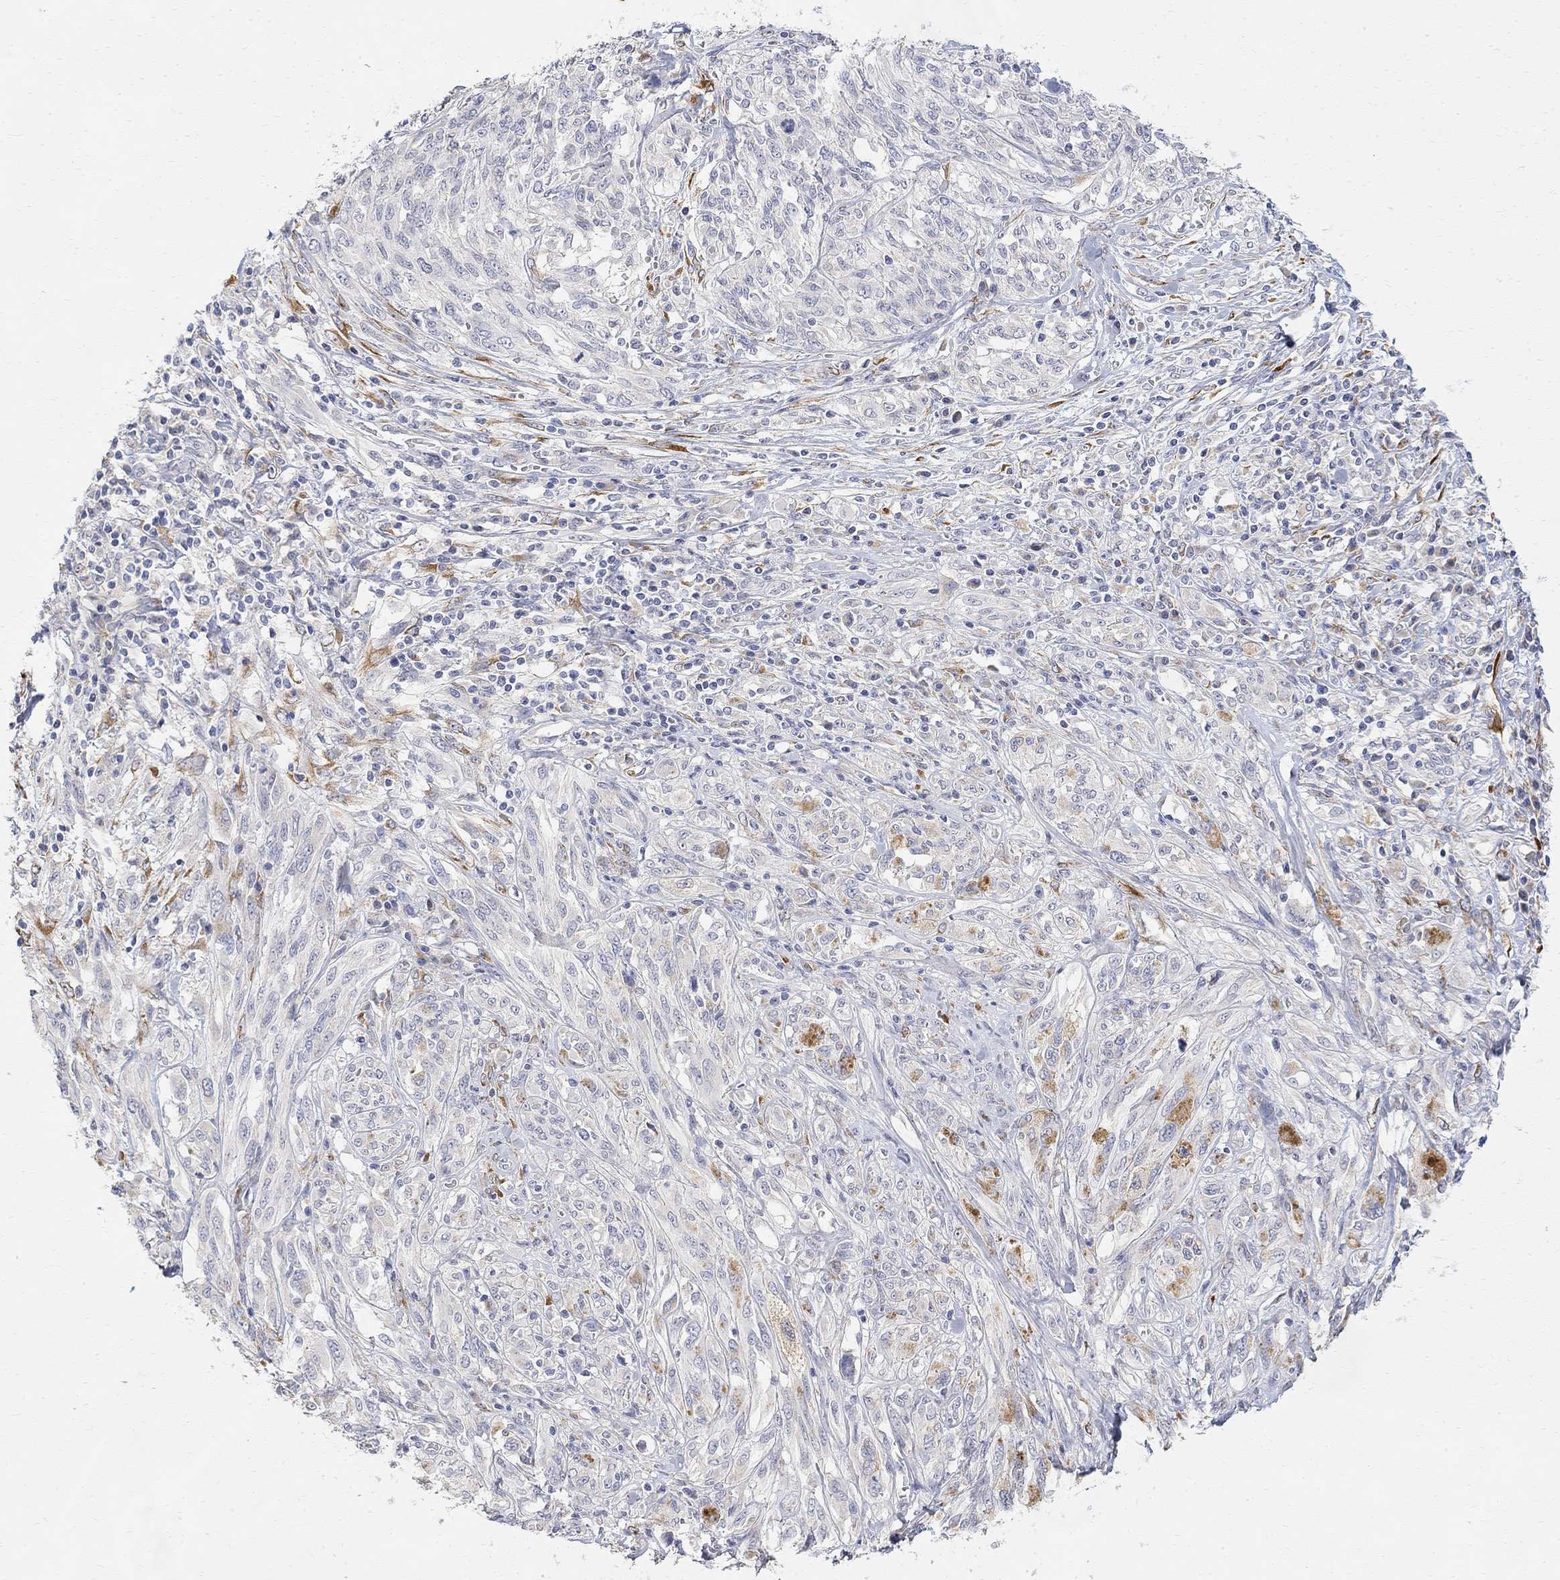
{"staining": {"intensity": "negative", "quantity": "none", "location": "none"}, "tissue": "melanoma", "cell_type": "Tumor cells", "image_type": "cancer", "snomed": [{"axis": "morphology", "description": "Malignant melanoma, NOS"}, {"axis": "topography", "description": "Skin"}], "caption": "Protein analysis of malignant melanoma demonstrates no significant expression in tumor cells. (Stains: DAB IHC with hematoxylin counter stain, Microscopy: brightfield microscopy at high magnification).", "gene": "FNDC5", "patient": {"sex": "female", "age": 91}}